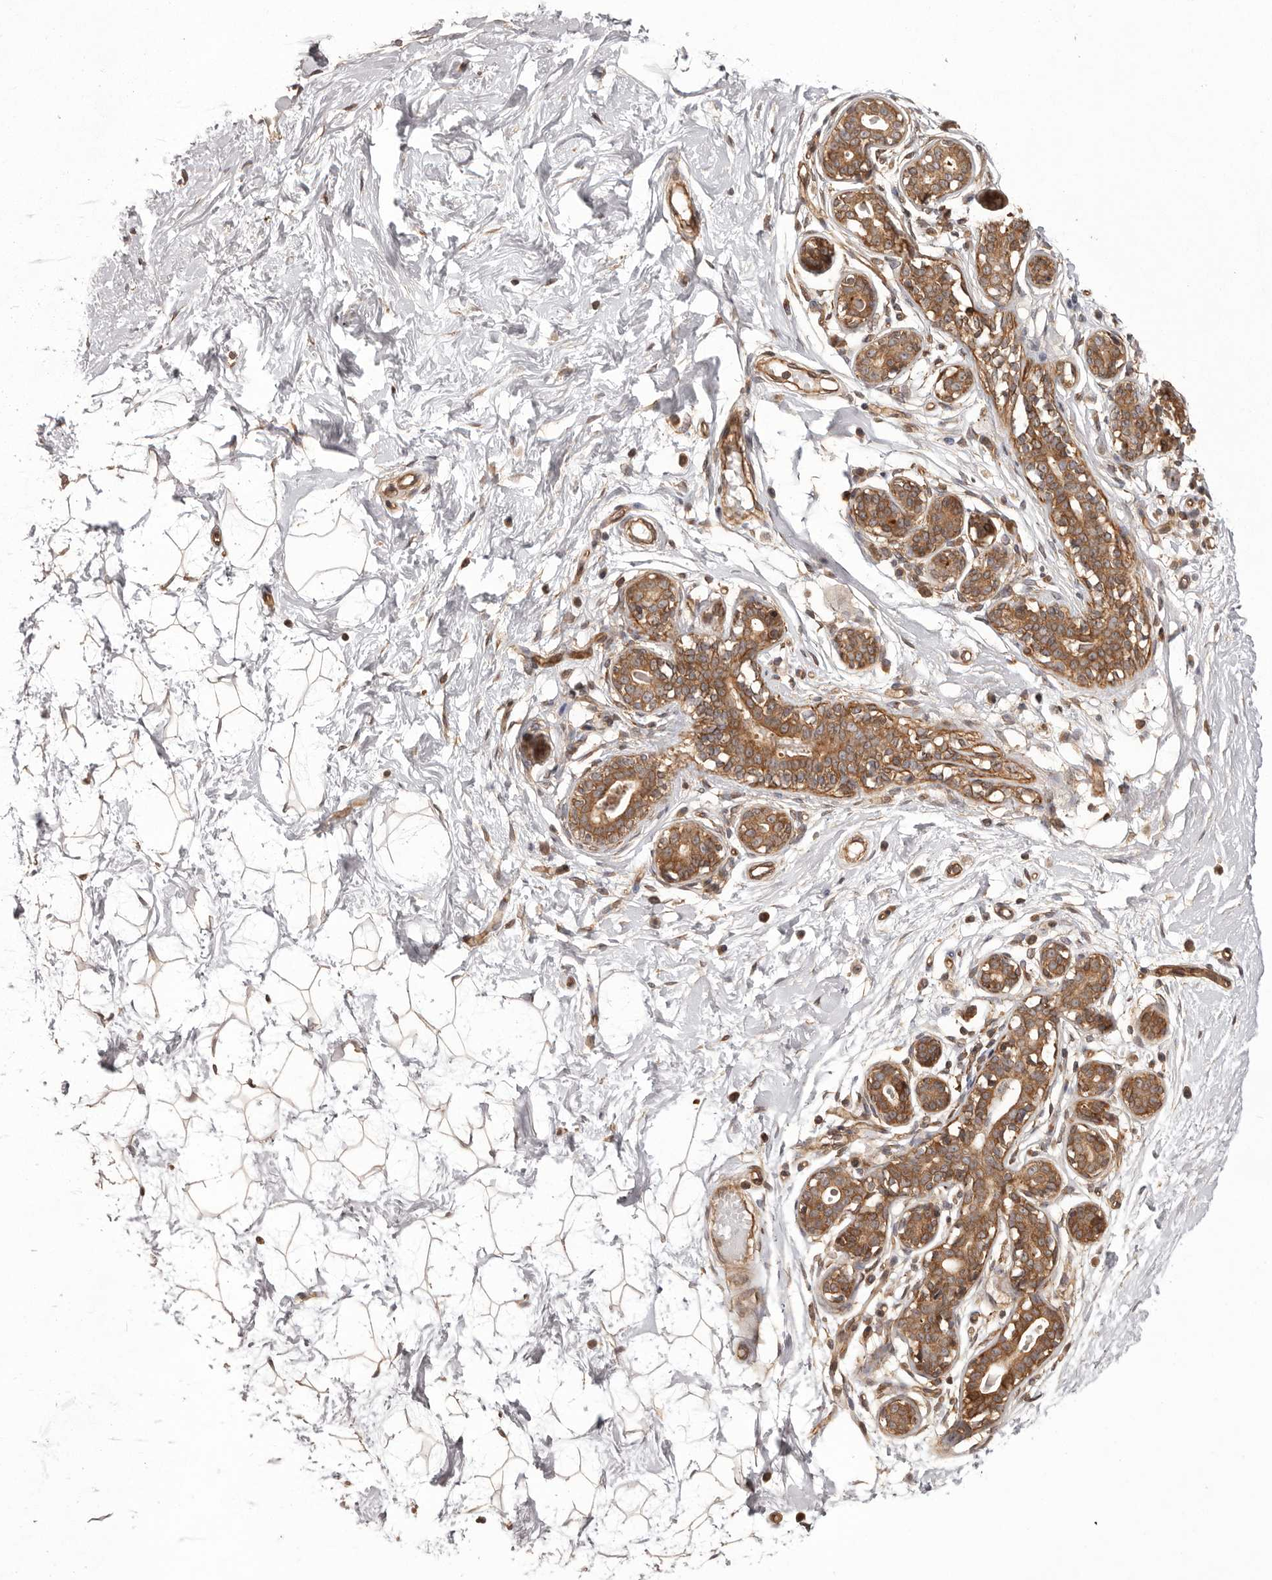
{"staining": {"intensity": "weak", "quantity": ">75%", "location": "cytoplasmic/membranous"}, "tissue": "breast", "cell_type": "Adipocytes", "image_type": "normal", "snomed": [{"axis": "morphology", "description": "Normal tissue, NOS"}, {"axis": "morphology", "description": "Adenoma, NOS"}, {"axis": "topography", "description": "Breast"}], "caption": "DAB (3,3'-diaminobenzidine) immunohistochemical staining of benign human breast reveals weak cytoplasmic/membranous protein positivity in about >75% of adipocytes.", "gene": "NFKBIA", "patient": {"sex": "female", "age": 23}}